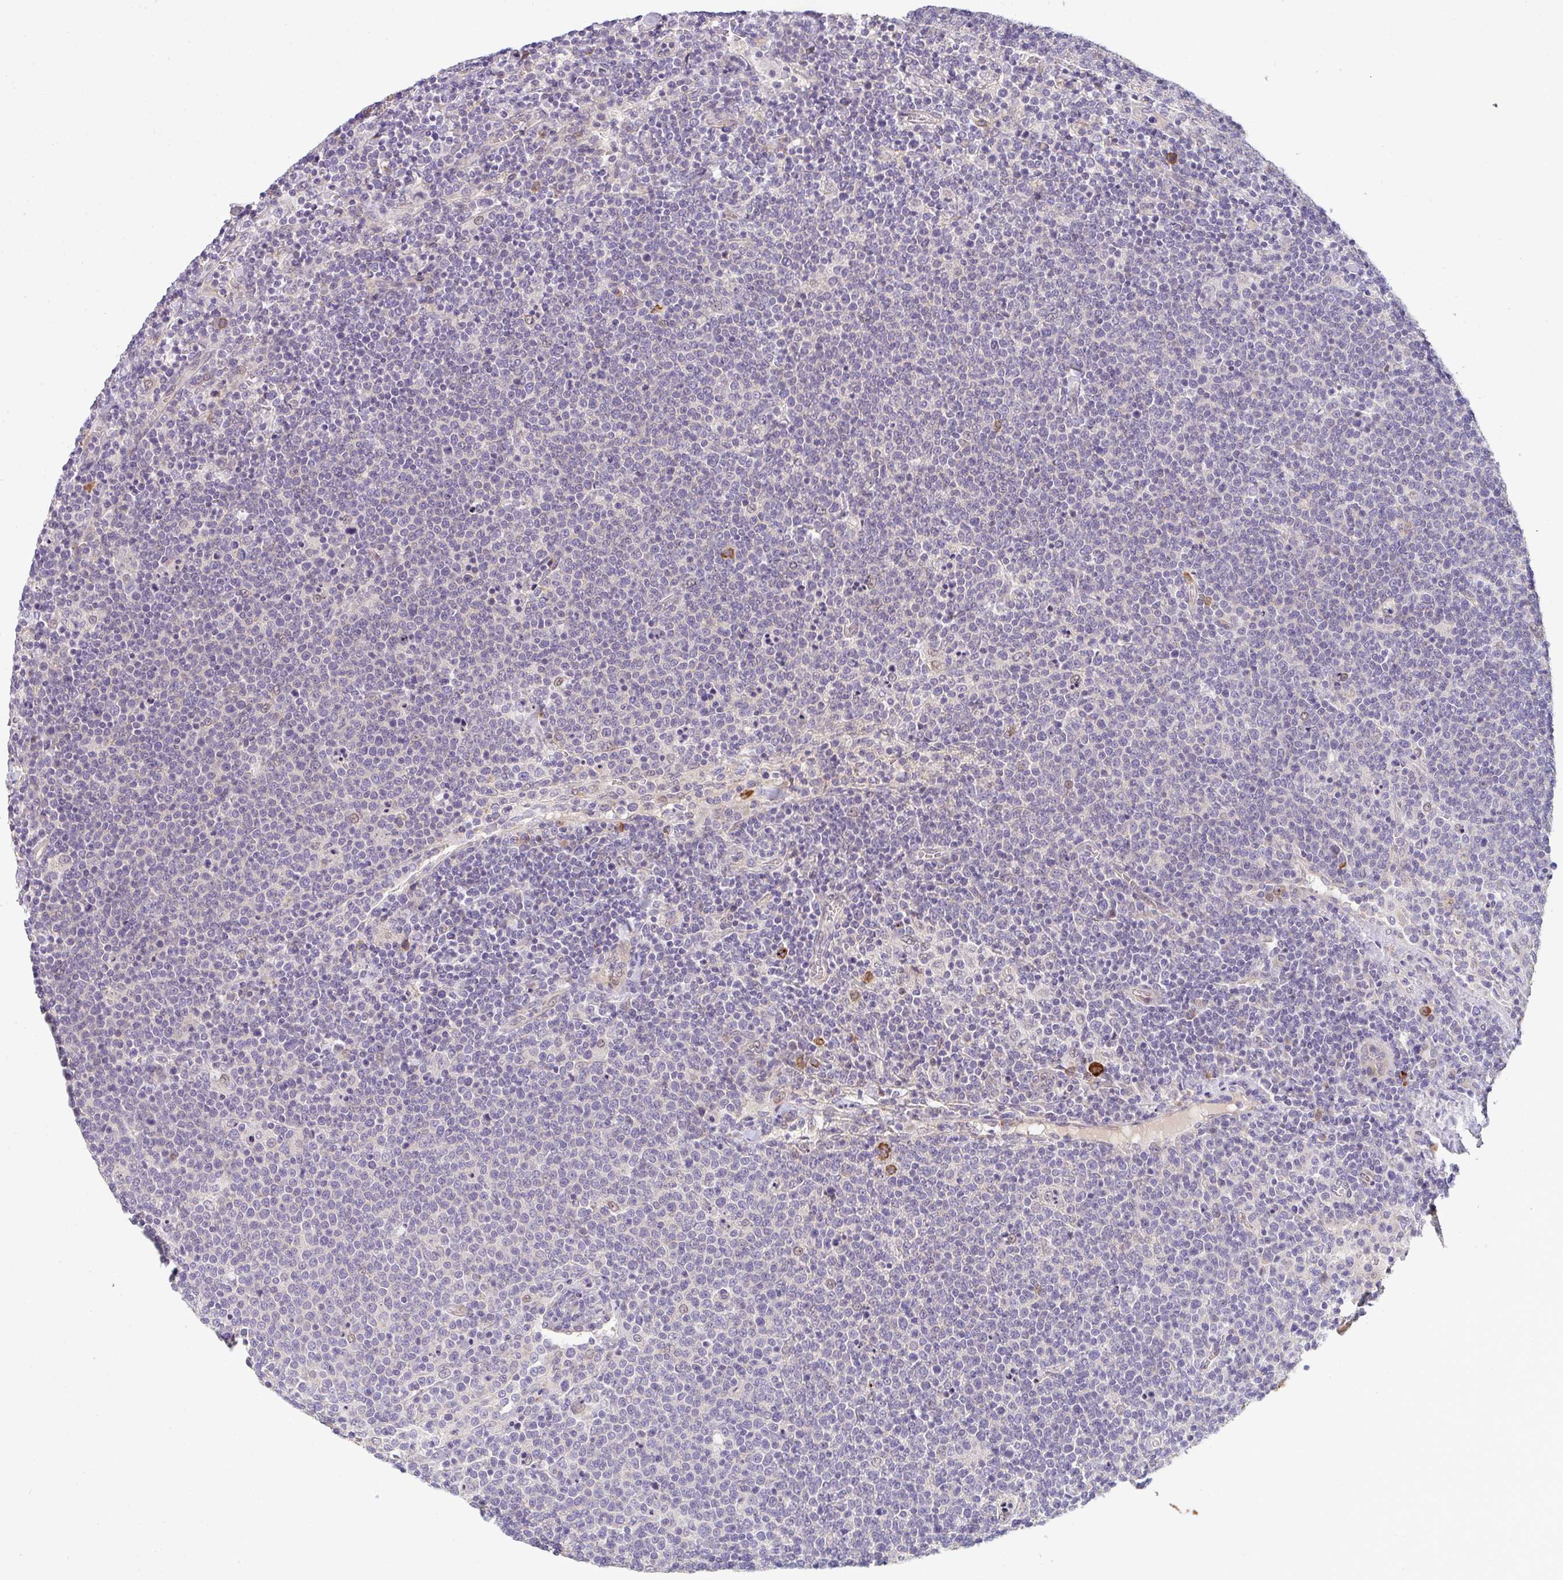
{"staining": {"intensity": "negative", "quantity": "none", "location": "none"}, "tissue": "lymphoma", "cell_type": "Tumor cells", "image_type": "cancer", "snomed": [{"axis": "morphology", "description": "Malignant lymphoma, non-Hodgkin's type, High grade"}, {"axis": "topography", "description": "Lymph node"}], "caption": "Tumor cells show no significant protein expression in high-grade malignant lymphoma, non-Hodgkin's type.", "gene": "TNFRSF10A", "patient": {"sex": "male", "age": 61}}